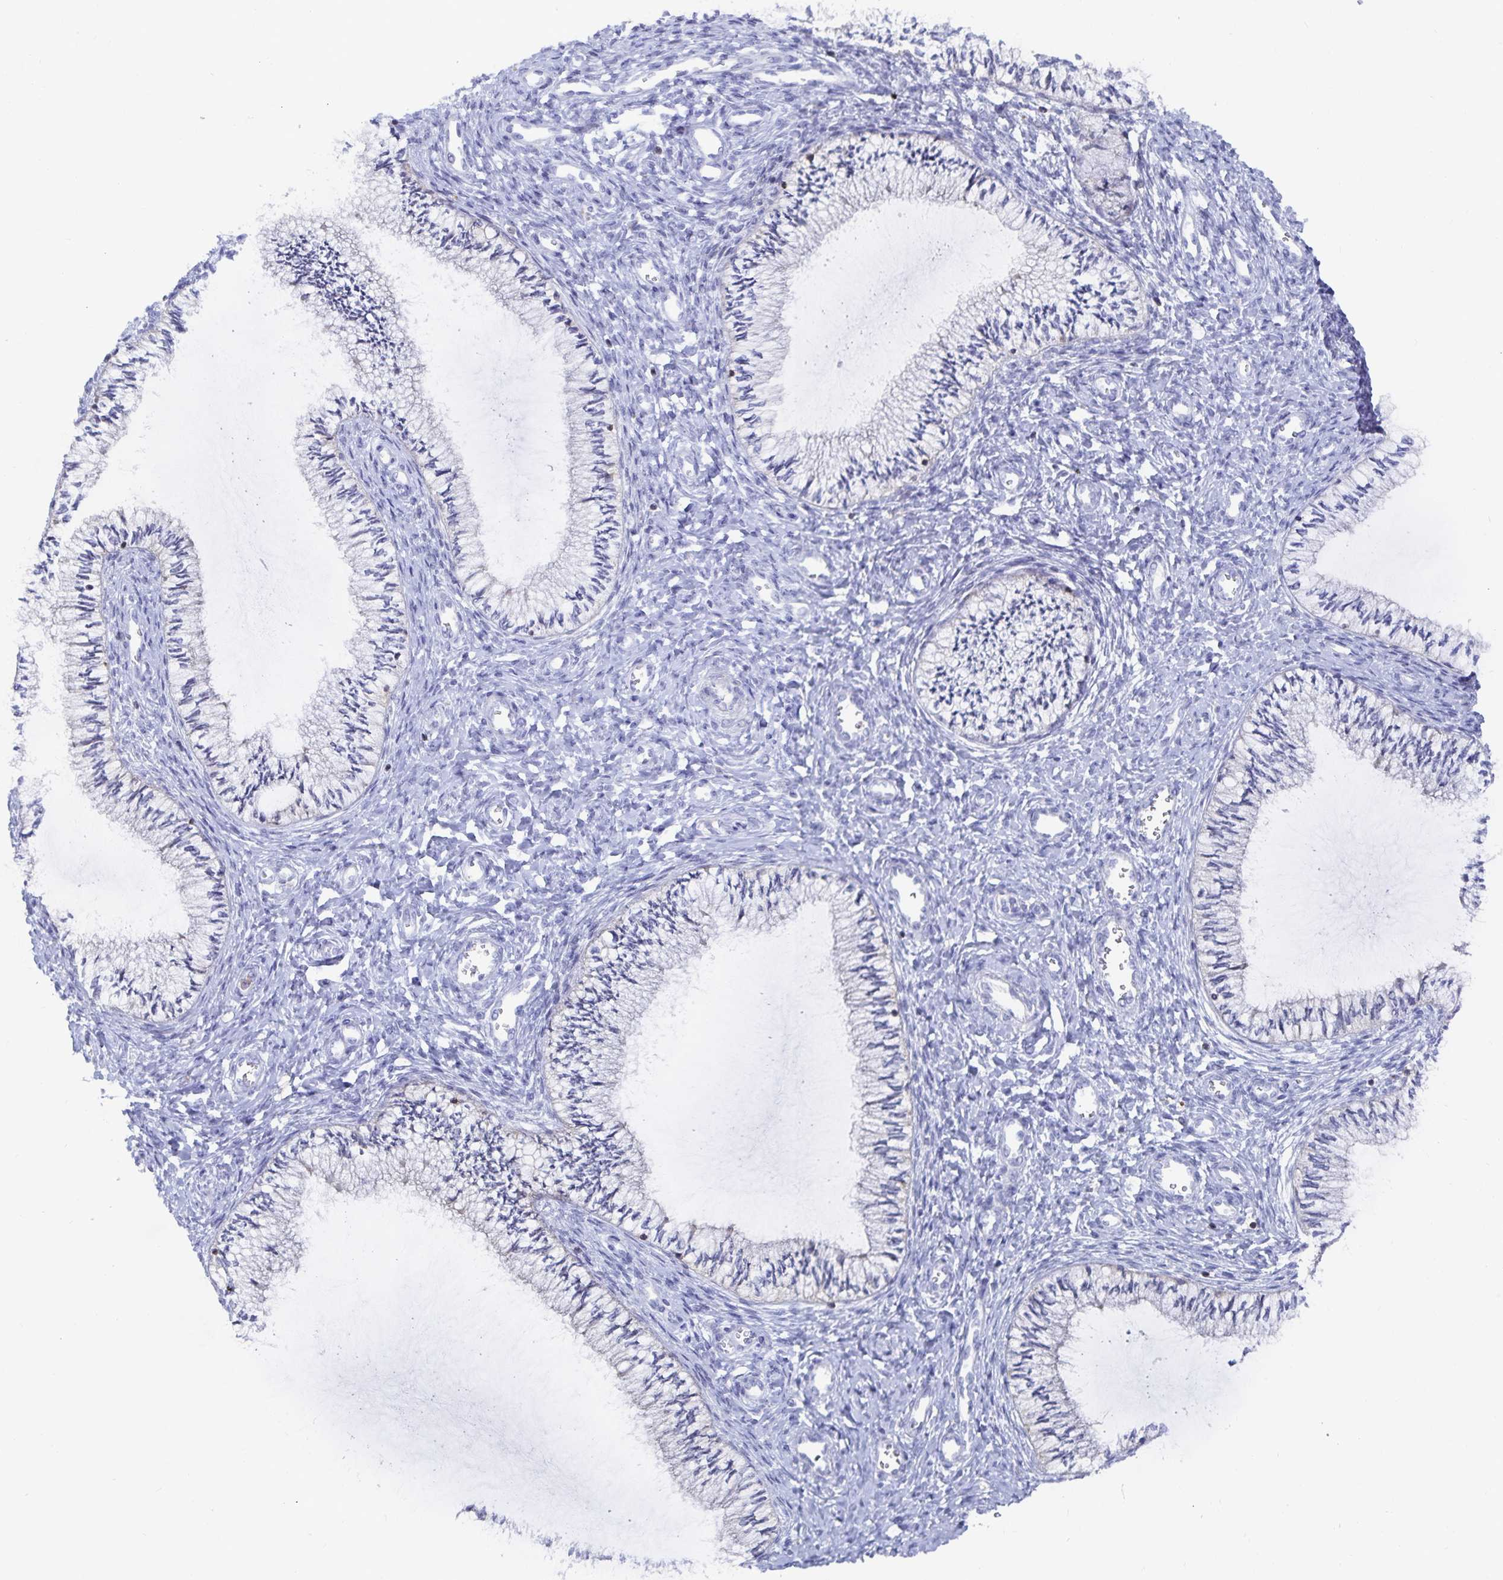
{"staining": {"intensity": "negative", "quantity": "none", "location": "none"}, "tissue": "cervix", "cell_type": "Glandular cells", "image_type": "normal", "snomed": [{"axis": "morphology", "description": "Normal tissue, NOS"}, {"axis": "topography", "description": "Cervix"}], "caption": "Immunohistochemical staining of benign human cervix demonstrates no significant positivity in glandular cells.", "gene": "PIK3CD", "patient": {"sex": "female", "age": 24}}